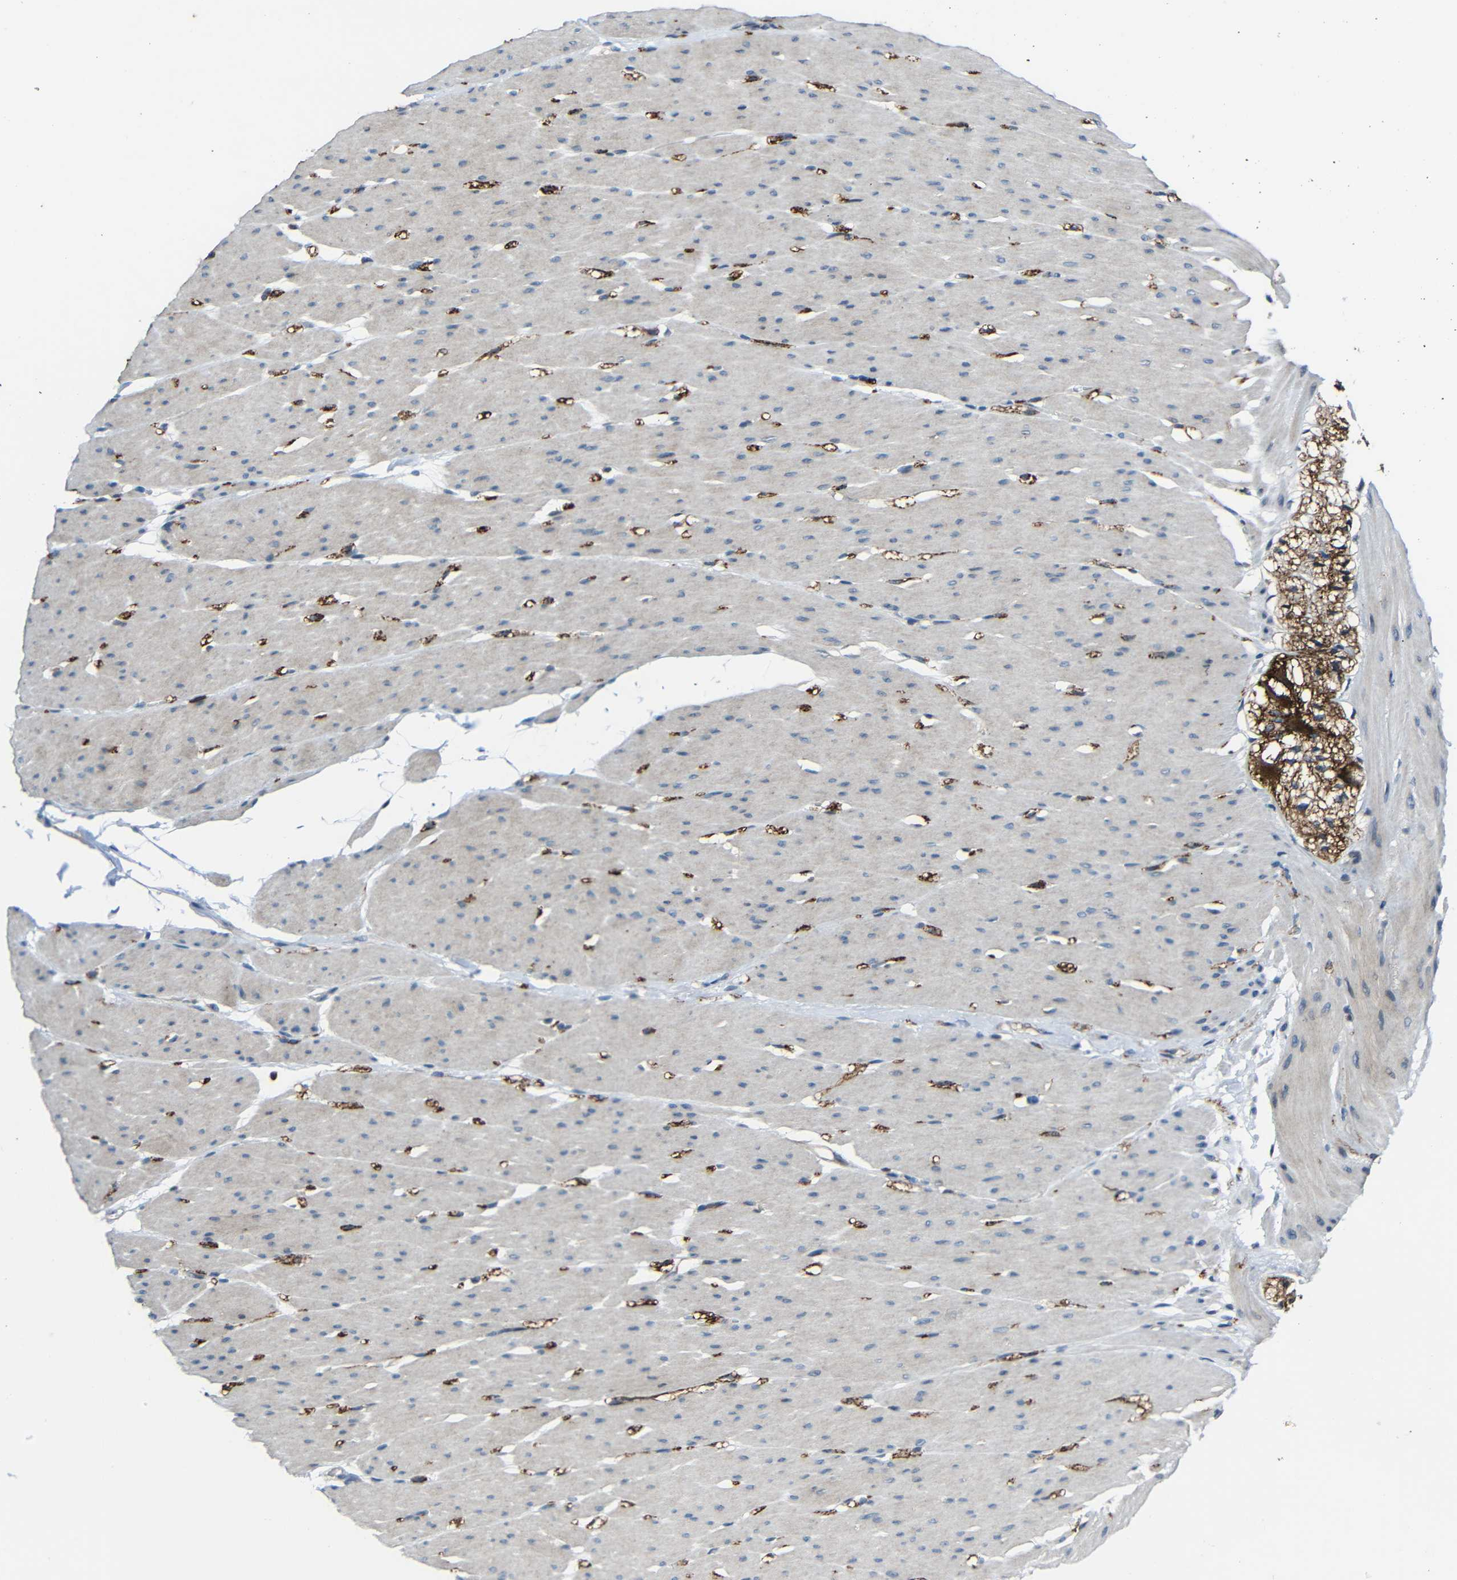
{"staining": {"intensity": "weak", "quantity": "25%-75%", "location": "cytoplasmic/membranous"}, "tissue": "smooth muscle", "cell_type": "Smooth muscle cells", "image_type": "normal", "snomed": [{"axis": "morphology", "description": "Normal tissue, NOS"}, {"axis": "topography", "description": "Smooth muscle"}, {"axis": "topography", "description": "Colon"}], "caption": "Protein expression analysis of benign smooth muscle shows weak cytoplasmic/membranous staining in approximately 25%-75% of smooth muscle cells.", "gene": "DNAJC5", "patient": {"sex": "male", "age": 67}}